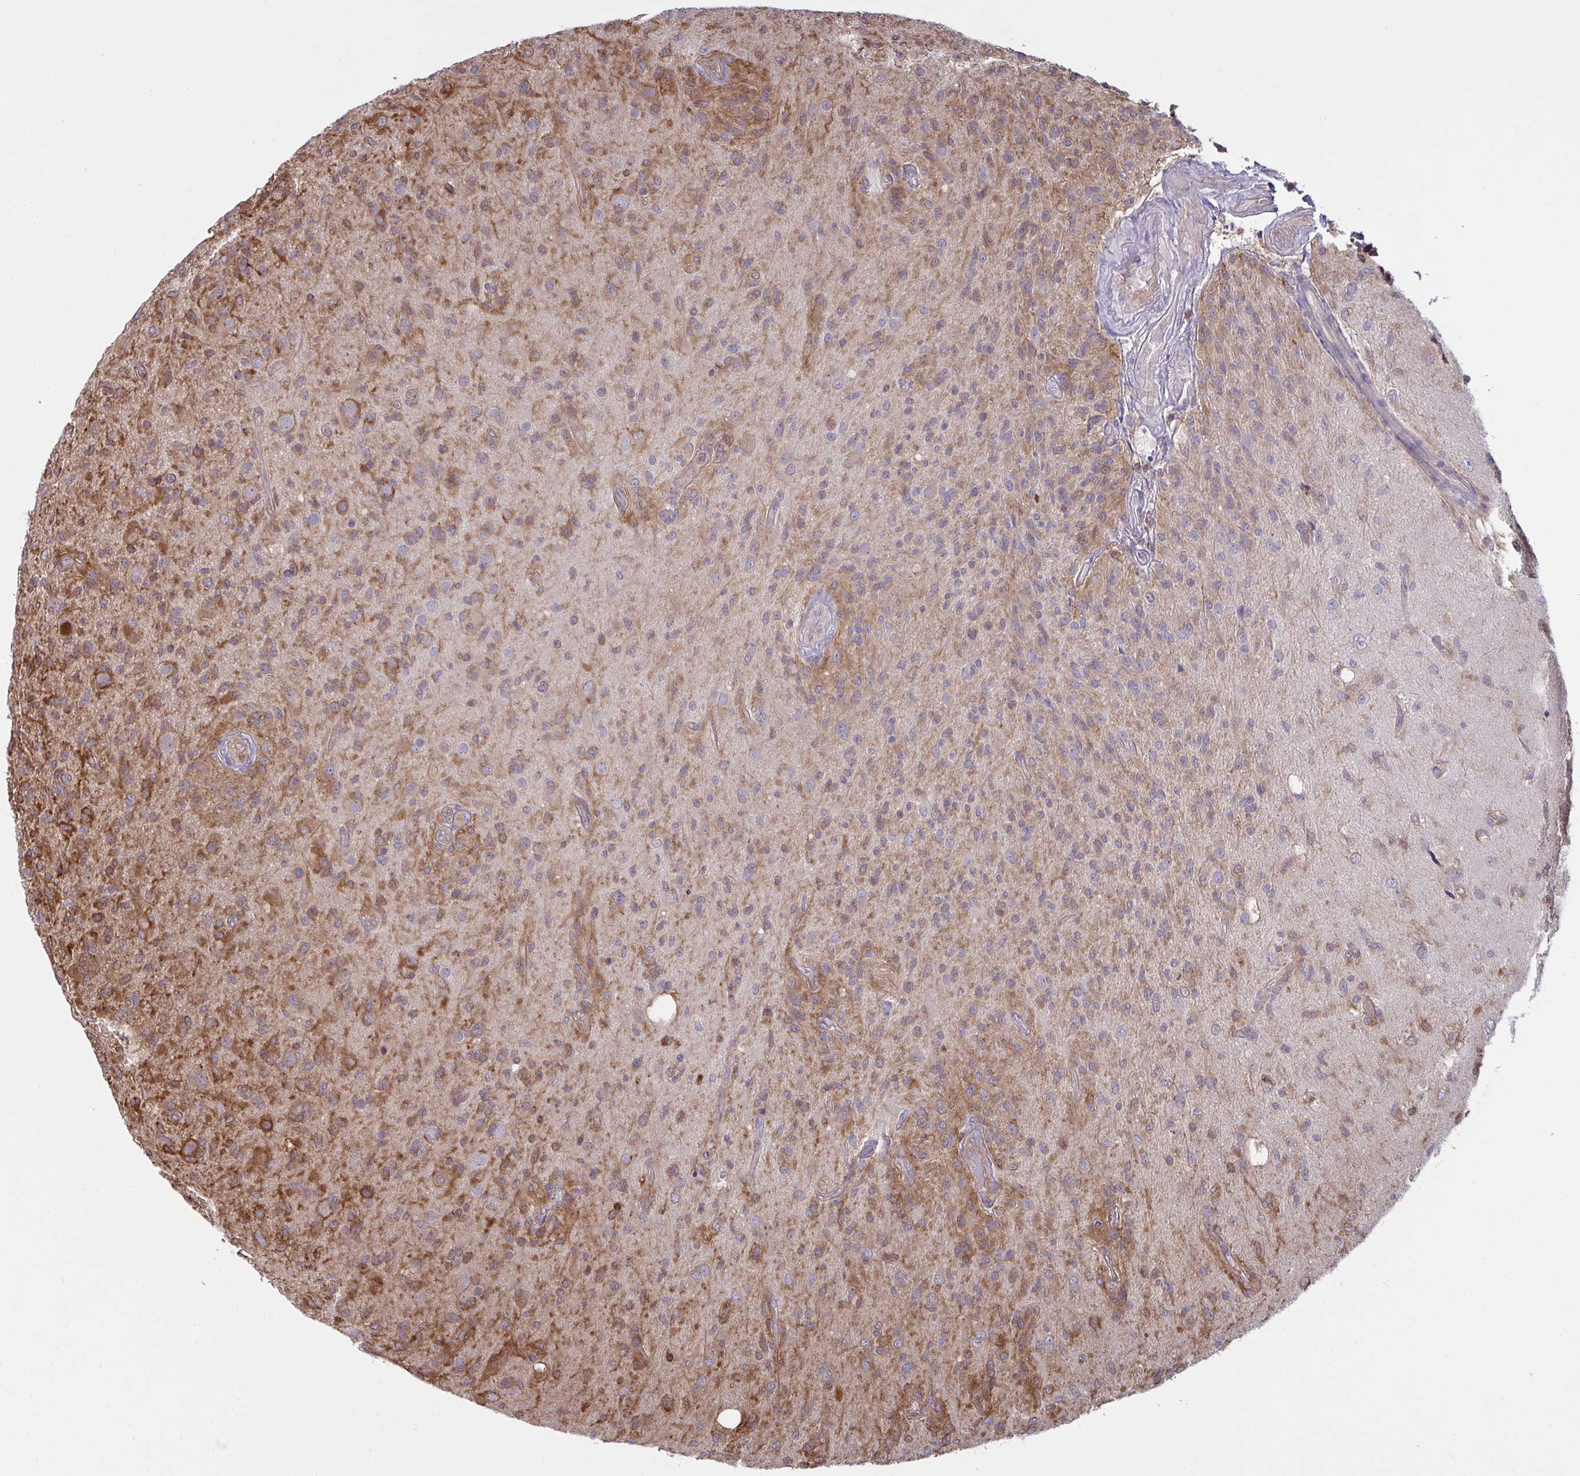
{"staining": {"intensity": "moderate", "quantity": "25%-75%", "location": "cytoplasmic/membranous"}, "tissue": "glioma", "cell_type": "Tumor cells", "image_type": "cancer", "snomed": [{"axis": "morphology", "description": "Glioma, malignant, High grade"}, {"axis": "topography", "description": "Brain"}], "caption": "Malignant high-grade glioma was stained to show a protein in brown. There is medium levels of moderate cytoplasmic/membranous expression in approximately 25%-75% of tumor cells.", "gene": "TSC22D3", "patient": {"sex": "female", "age": 67}}